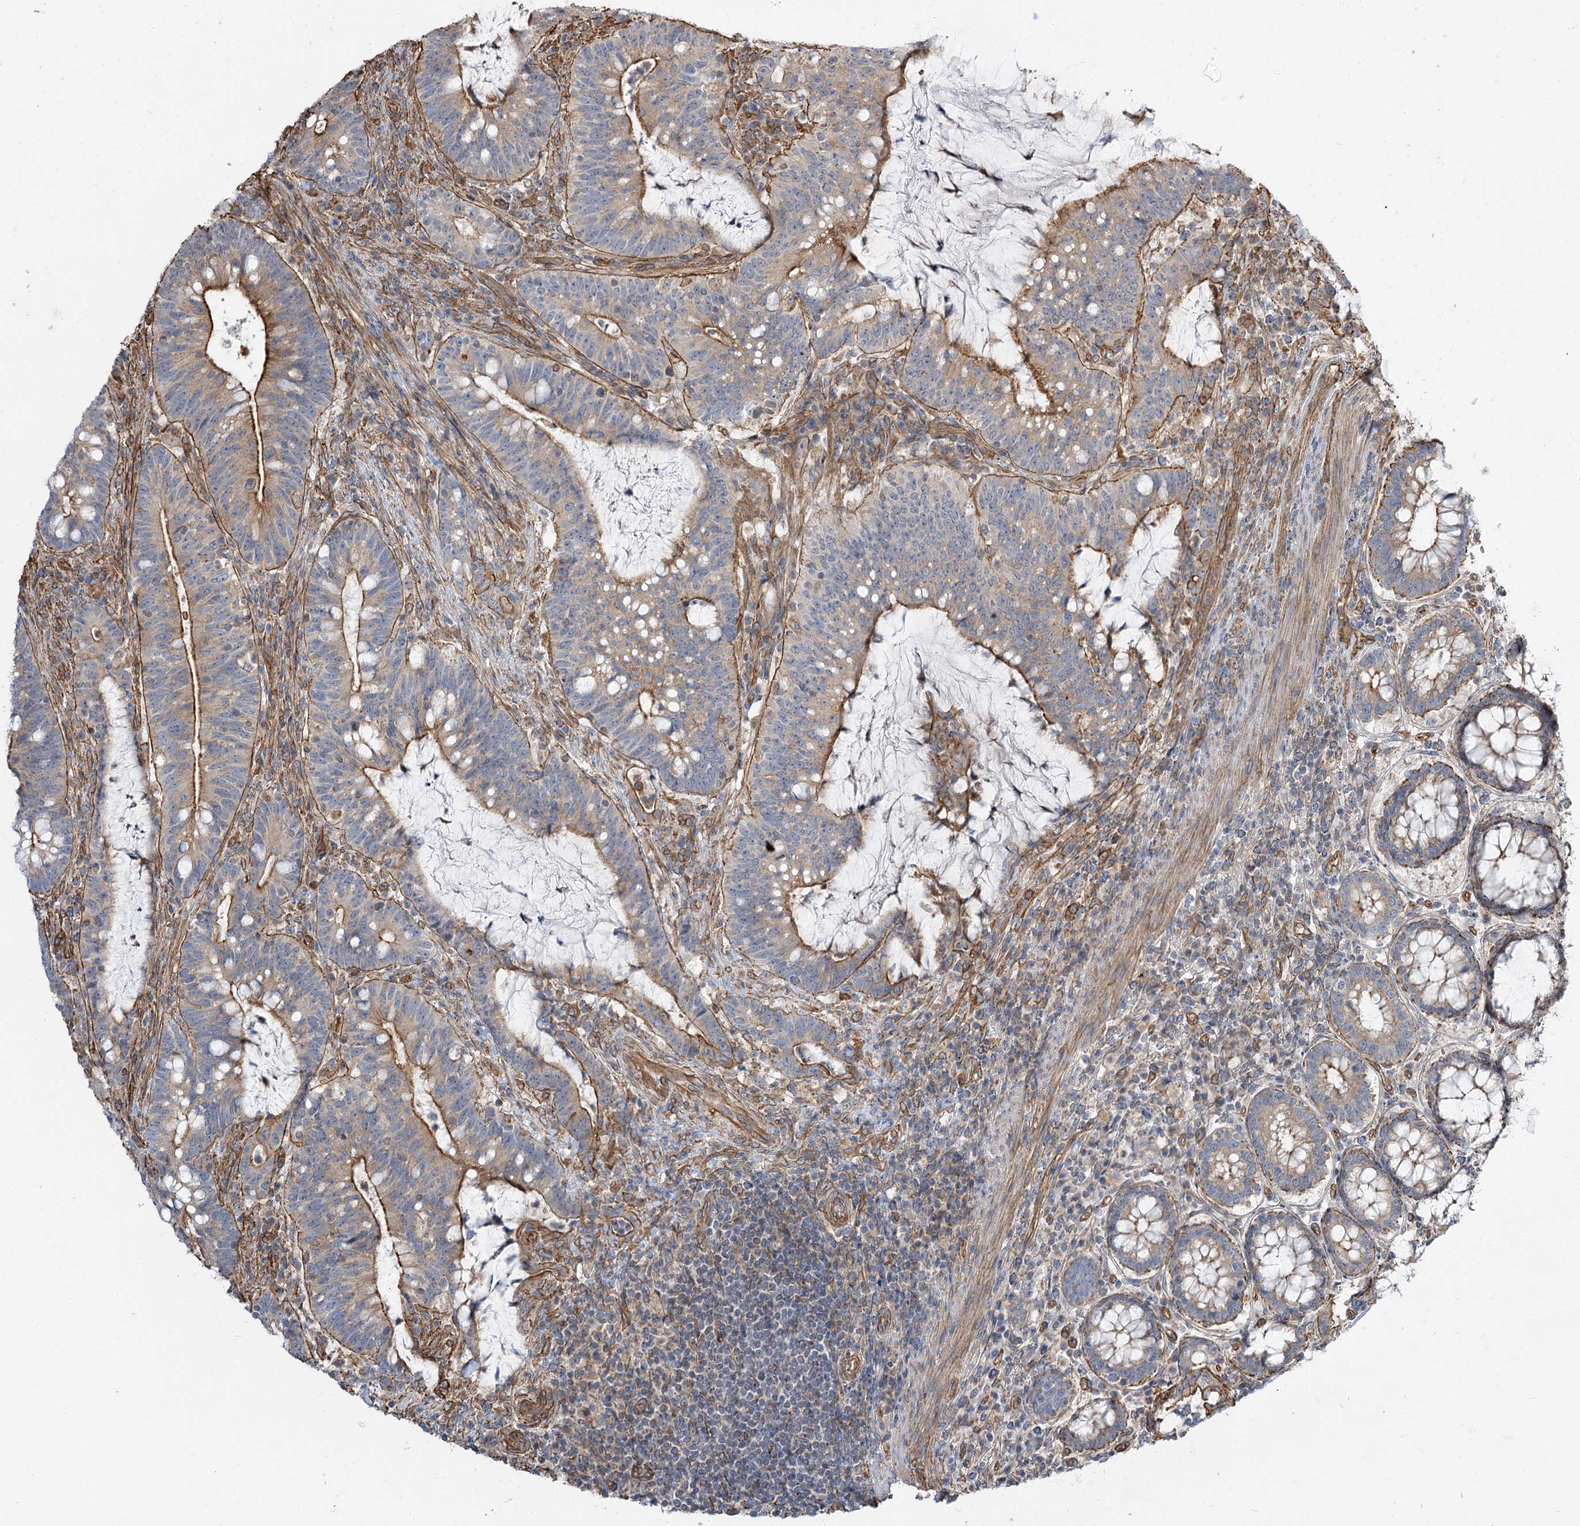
{"staining": {"intensity": "moderate", "quantity": ">75%", "location": "cytoplasmic/membranous"}, "tissue": "colorectal cancer", "cell_type": "Tumor cells", "image_type": "cancer", "snomed": [{"axis": "morphology", "description": "Adenocarcinoma, NOS"}, {"axis": "topography", "description": "Colon"}], "caption": "This is a histology image of IHC staining of colorectal cancer, which shows moderate staining in the cytoplasmic/membranous of tumor cells.", "gene": "SH3BP5L", "patient": {"sex": "female", "age": 66}}